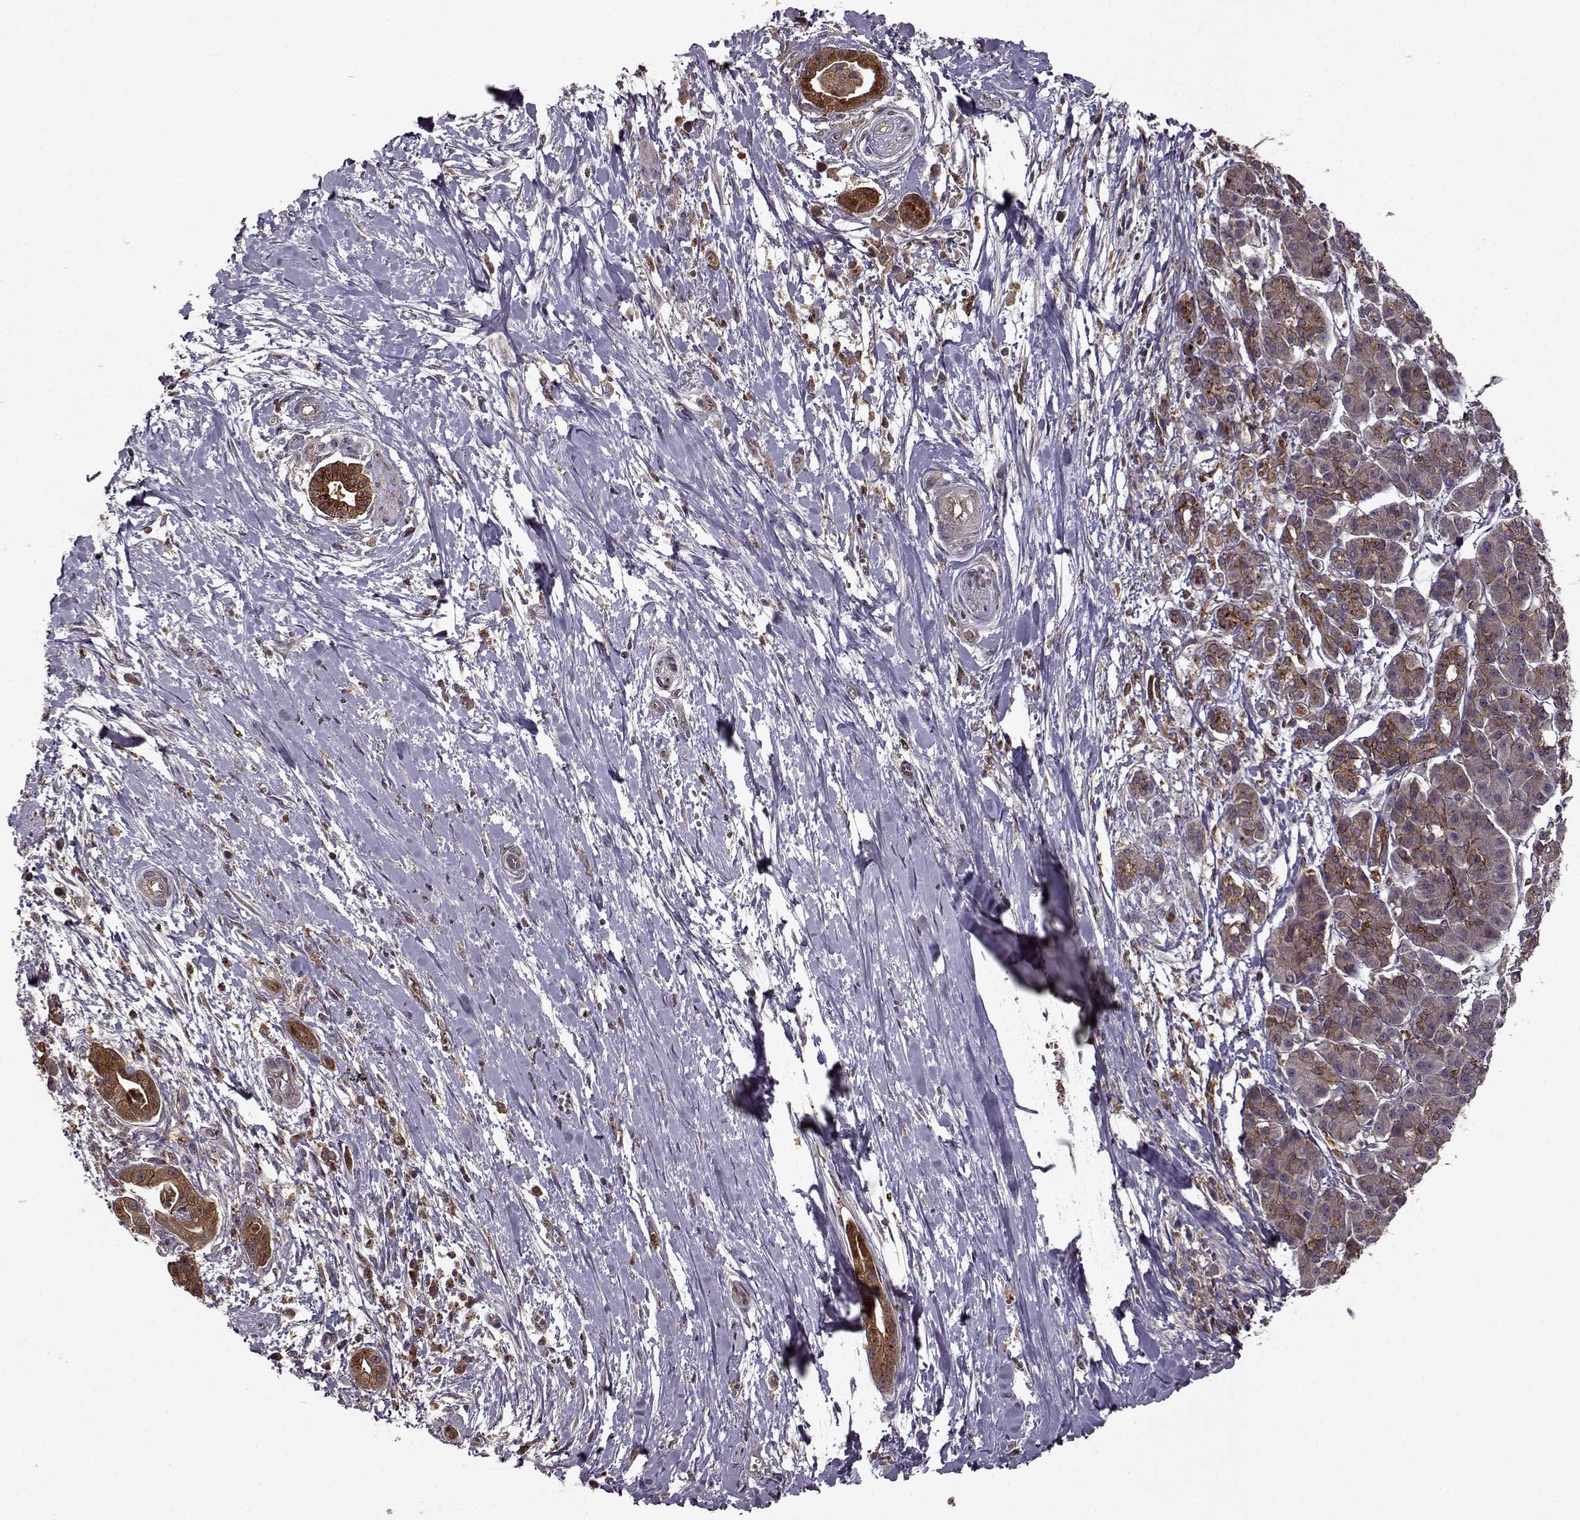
{"staining": {"intensity": "strong", "quantity": ">75%", "location": "cytoplasmic/membranous"}, "tissue": "pancreatic cancer", "cell_type": "Tumor cells", "image_type": "cancer", "snomed": [{"axis": "morphology", "description": "Normal tissue, NOS"}, {"axis": "morphology", "description": "Adenocarcinoma, NOS"}, {"axis": "topography", "description": "Lymph node"}, {"axis": "topography", "description": "Pancreas"}], "caption": "Protein staining reveals strong cytoplasmic/membranous positivity in about >75% of tumor cells in adenocarcinoma (pancreatic).", "gene": "IFRD2", "patient": {"sex": "female", "age": 58}}